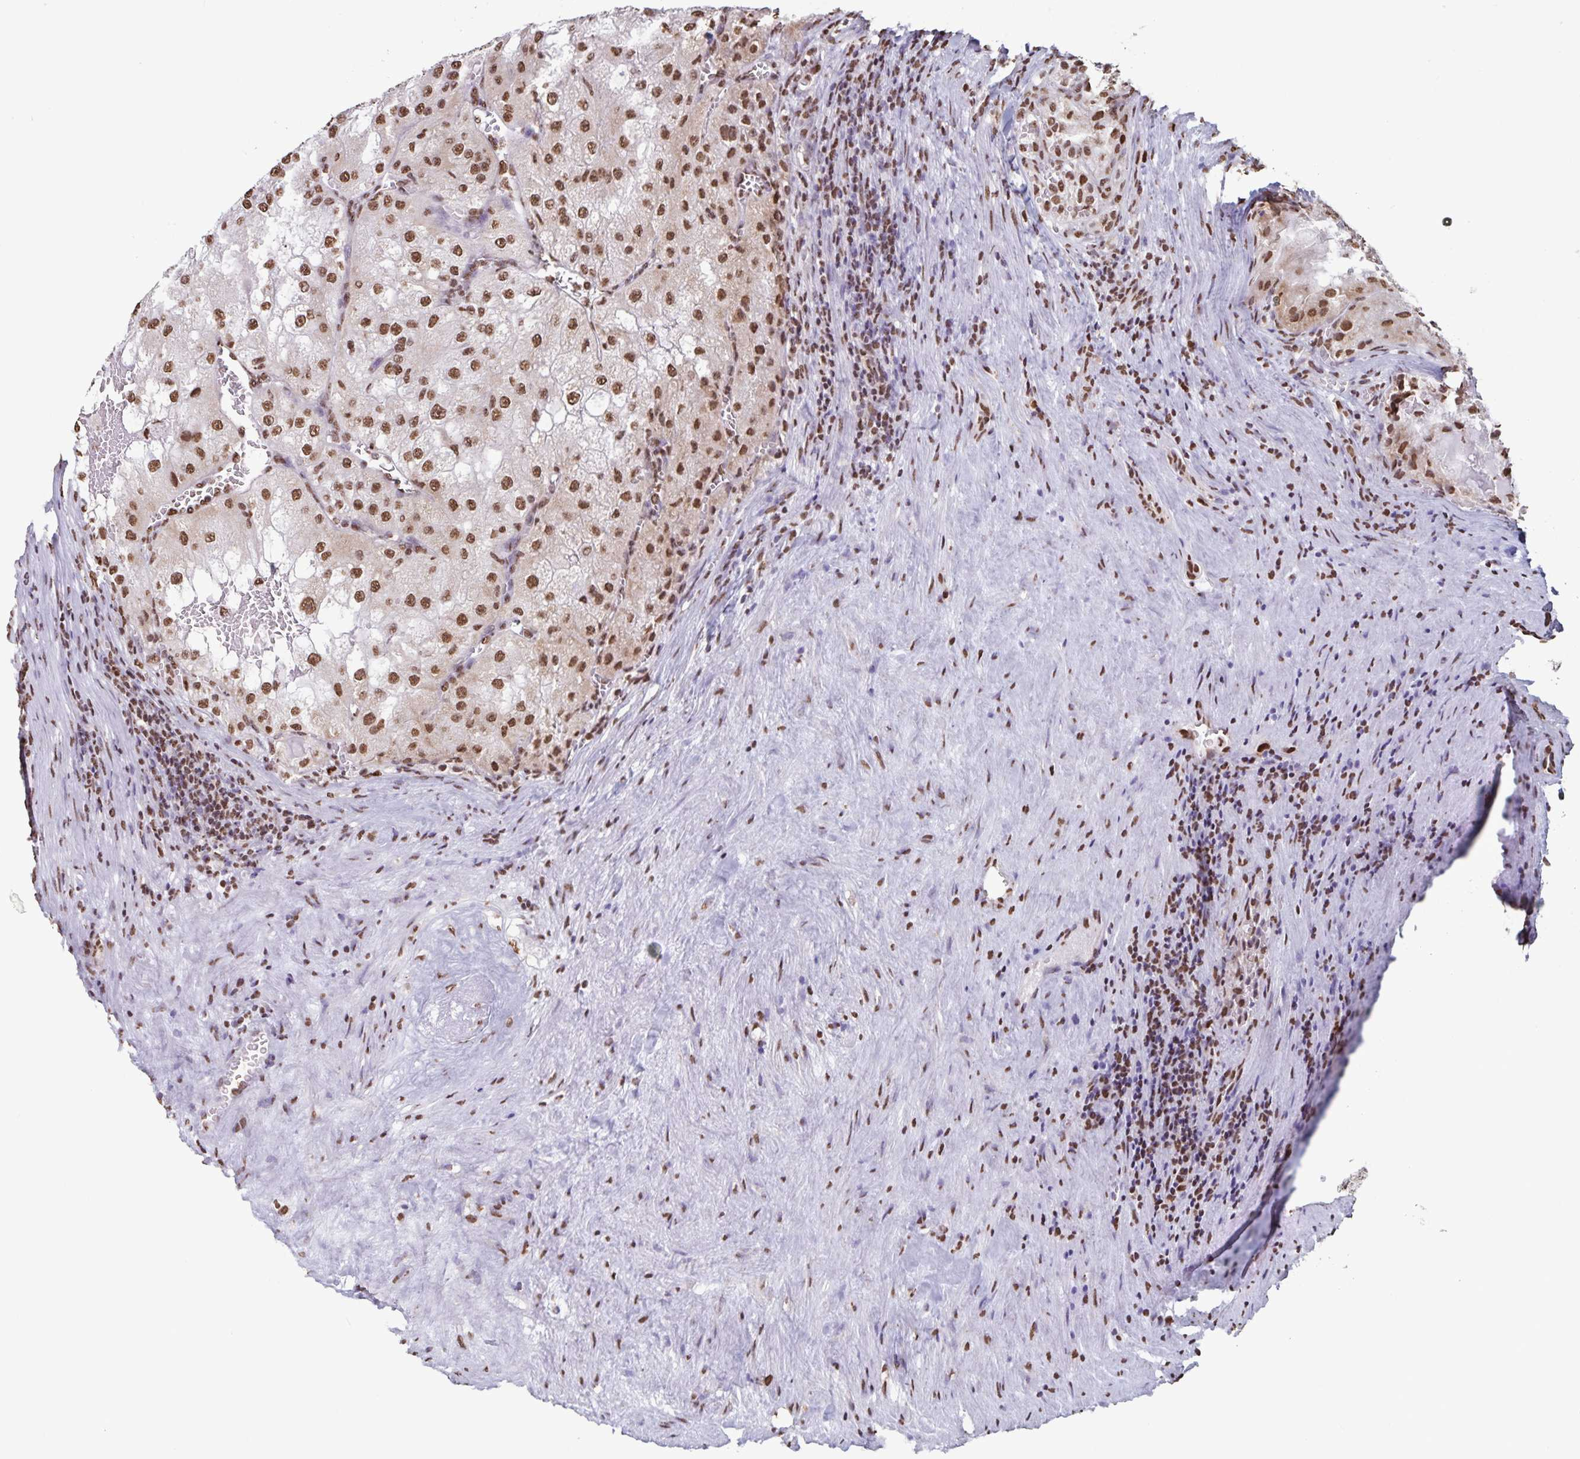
{"staining": {"intensity": "moderate", "quantity": ">75%", "location": "nuclear"}, "tissue": "renal cancer", "cell_type": "Tumor cells", "image_type": "cancer", "snomed": [{"axis": "morphology", "description": "Adenocarcinoma, NOS"}, {"axis": "topography", "description": "Kidney"}], "caption": "Immunohistochemical staining of human renal cancer (adenocarcinoma) reveals medium levels of moderate nuclear protein expression in approximately >75% of tumor cells.", "gene": "DUT", "patient": {"sex": "female", "age": 74}}